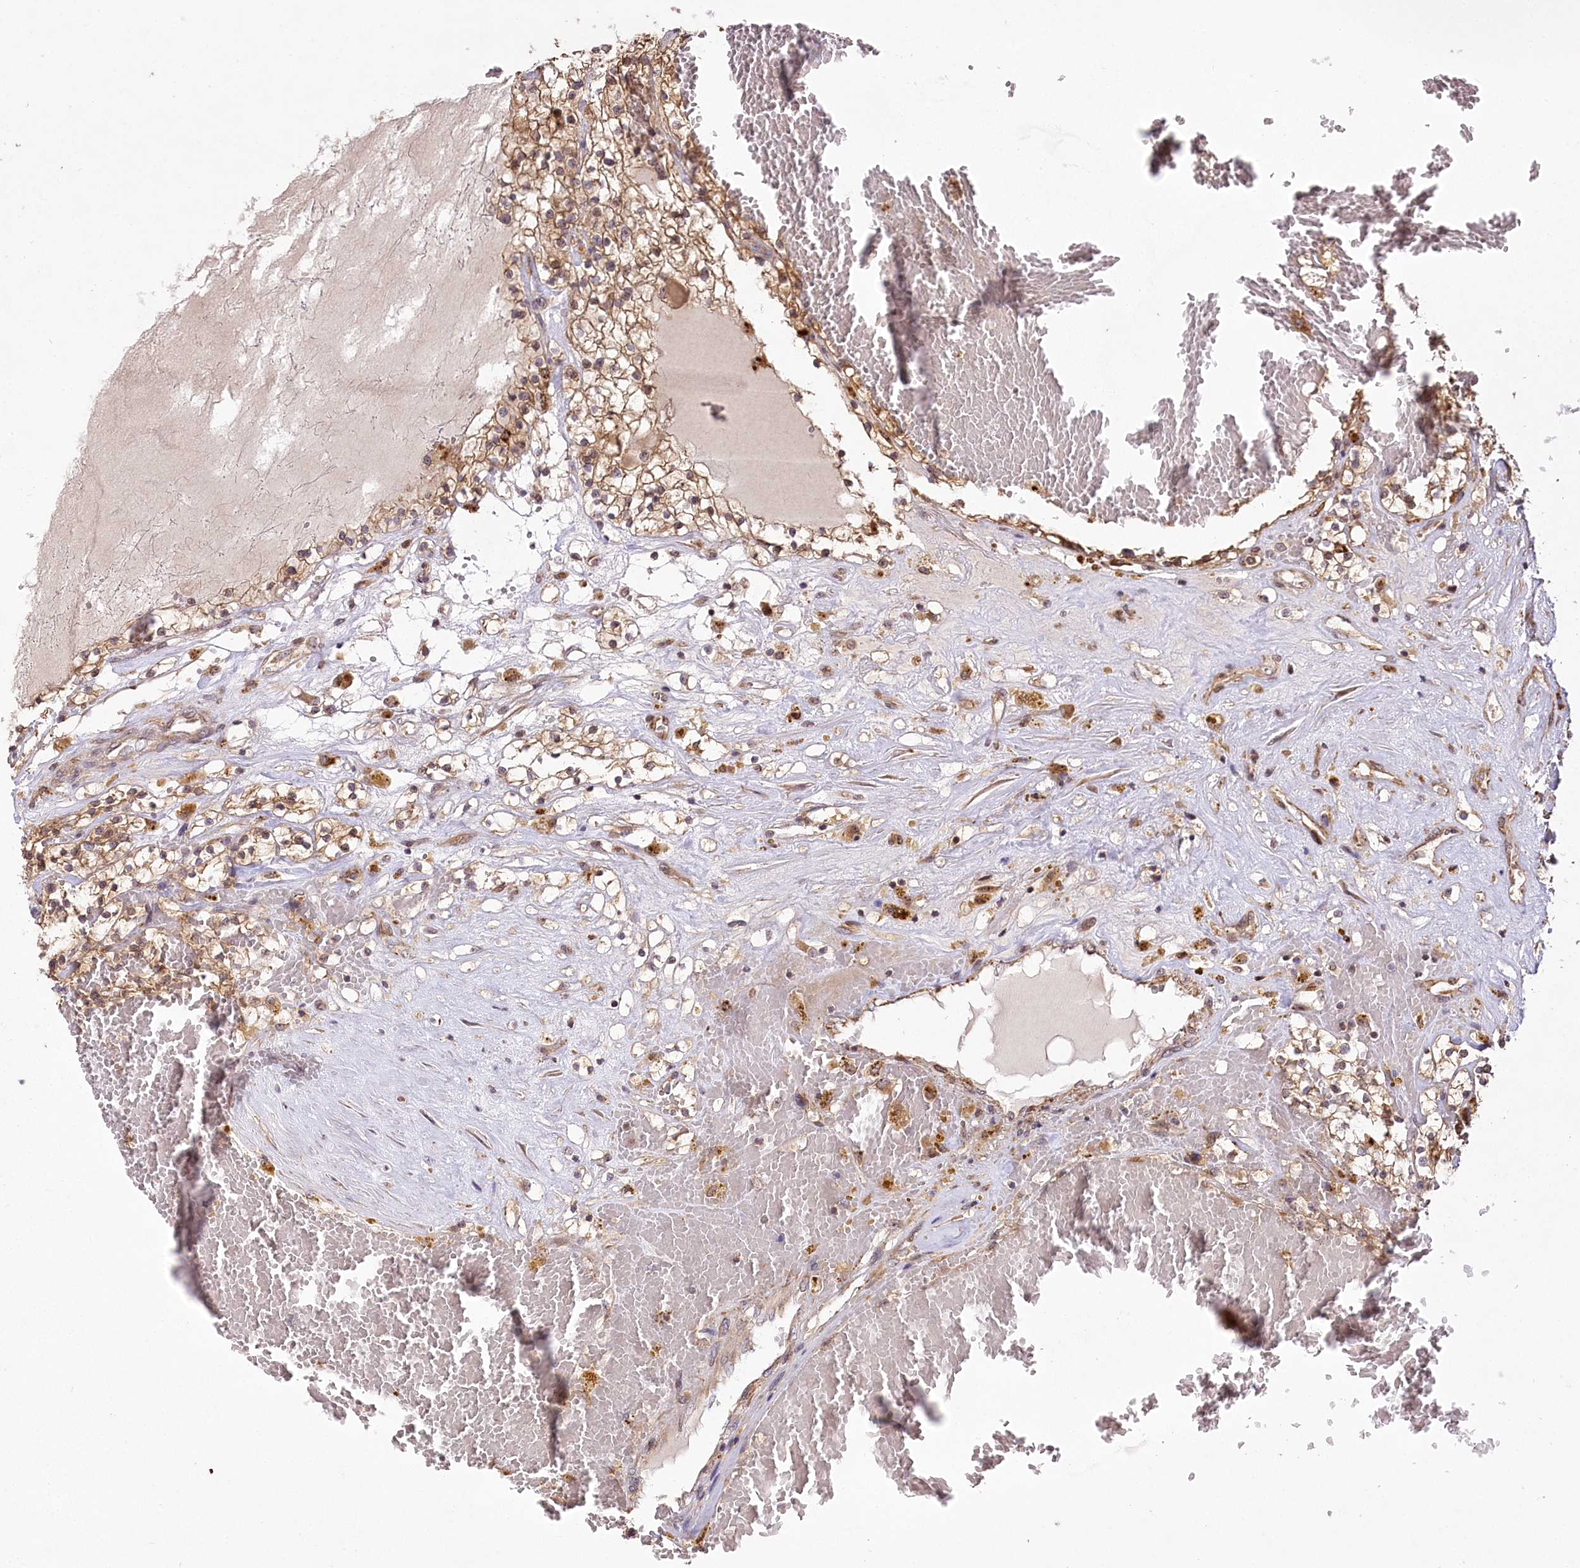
{"staining": {"intensity": "moderate", "quantity": ">75%", "location": "cytoplasmic/membranous"}, "tissue": "renal cancer", "cell_type": "Tumor cells", "image_type": "cancer", "snomed": [{"axis": "morphology", "description": "Normal tissue, NOS"}, {"axis": "morphology", "description": "Adenocarcinoma, NOS"}, {"axis": "topography", "description": "Kidney"}], "caption": "Tumor cells reveal moderate cytoplasmic/membranous positivity in approximately >75% of cells in adenocarcinoma (renal). The protein of interest is shown in brown color, while the nuclei are stained blue.", "gene": "SERGEF", "patient": {"sex": "male", "age": 68}}